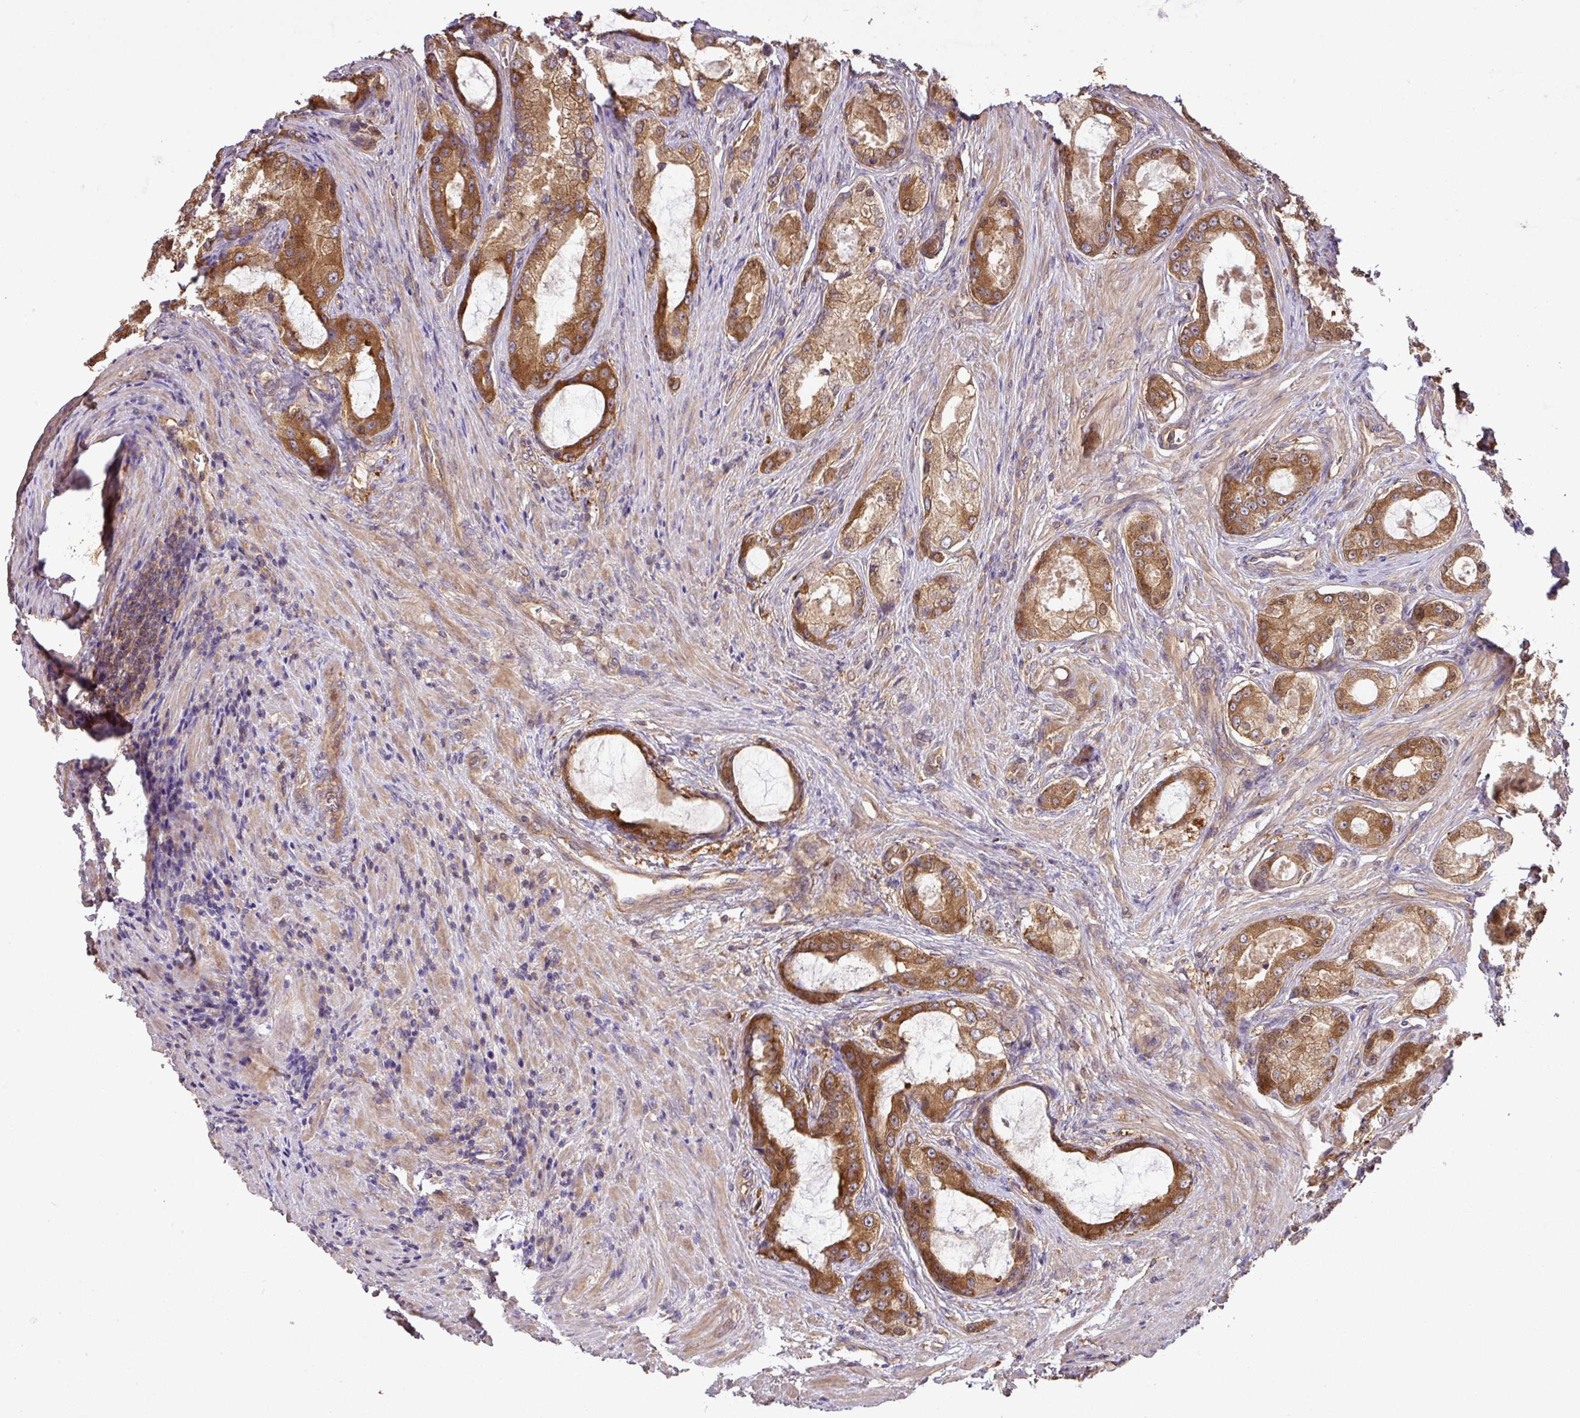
{"staining": {"intensity": "moderate", "quantity": ">75%", "location": "cytoplasmic/membranous,nuclear"}, "tissue": "prostate cancer", "cell_type": "Tumor cells", "image_type": "cancer", "snomed": [{"axis": "morphology", "description": "Adenocarcinoma, Low grade"}, {"axis": "topography", "description": "Prostate"}], "caption": "Immunohistochemical staining of human prostate cancer (low-grade adenocarcinoma) displays medium levels of moderate cytoplasmic/membranous and nuclear protein expression in about >75% of tumor cells.", "gene": "GSPT1", "patient": {"sex": "male", "age": 68}}